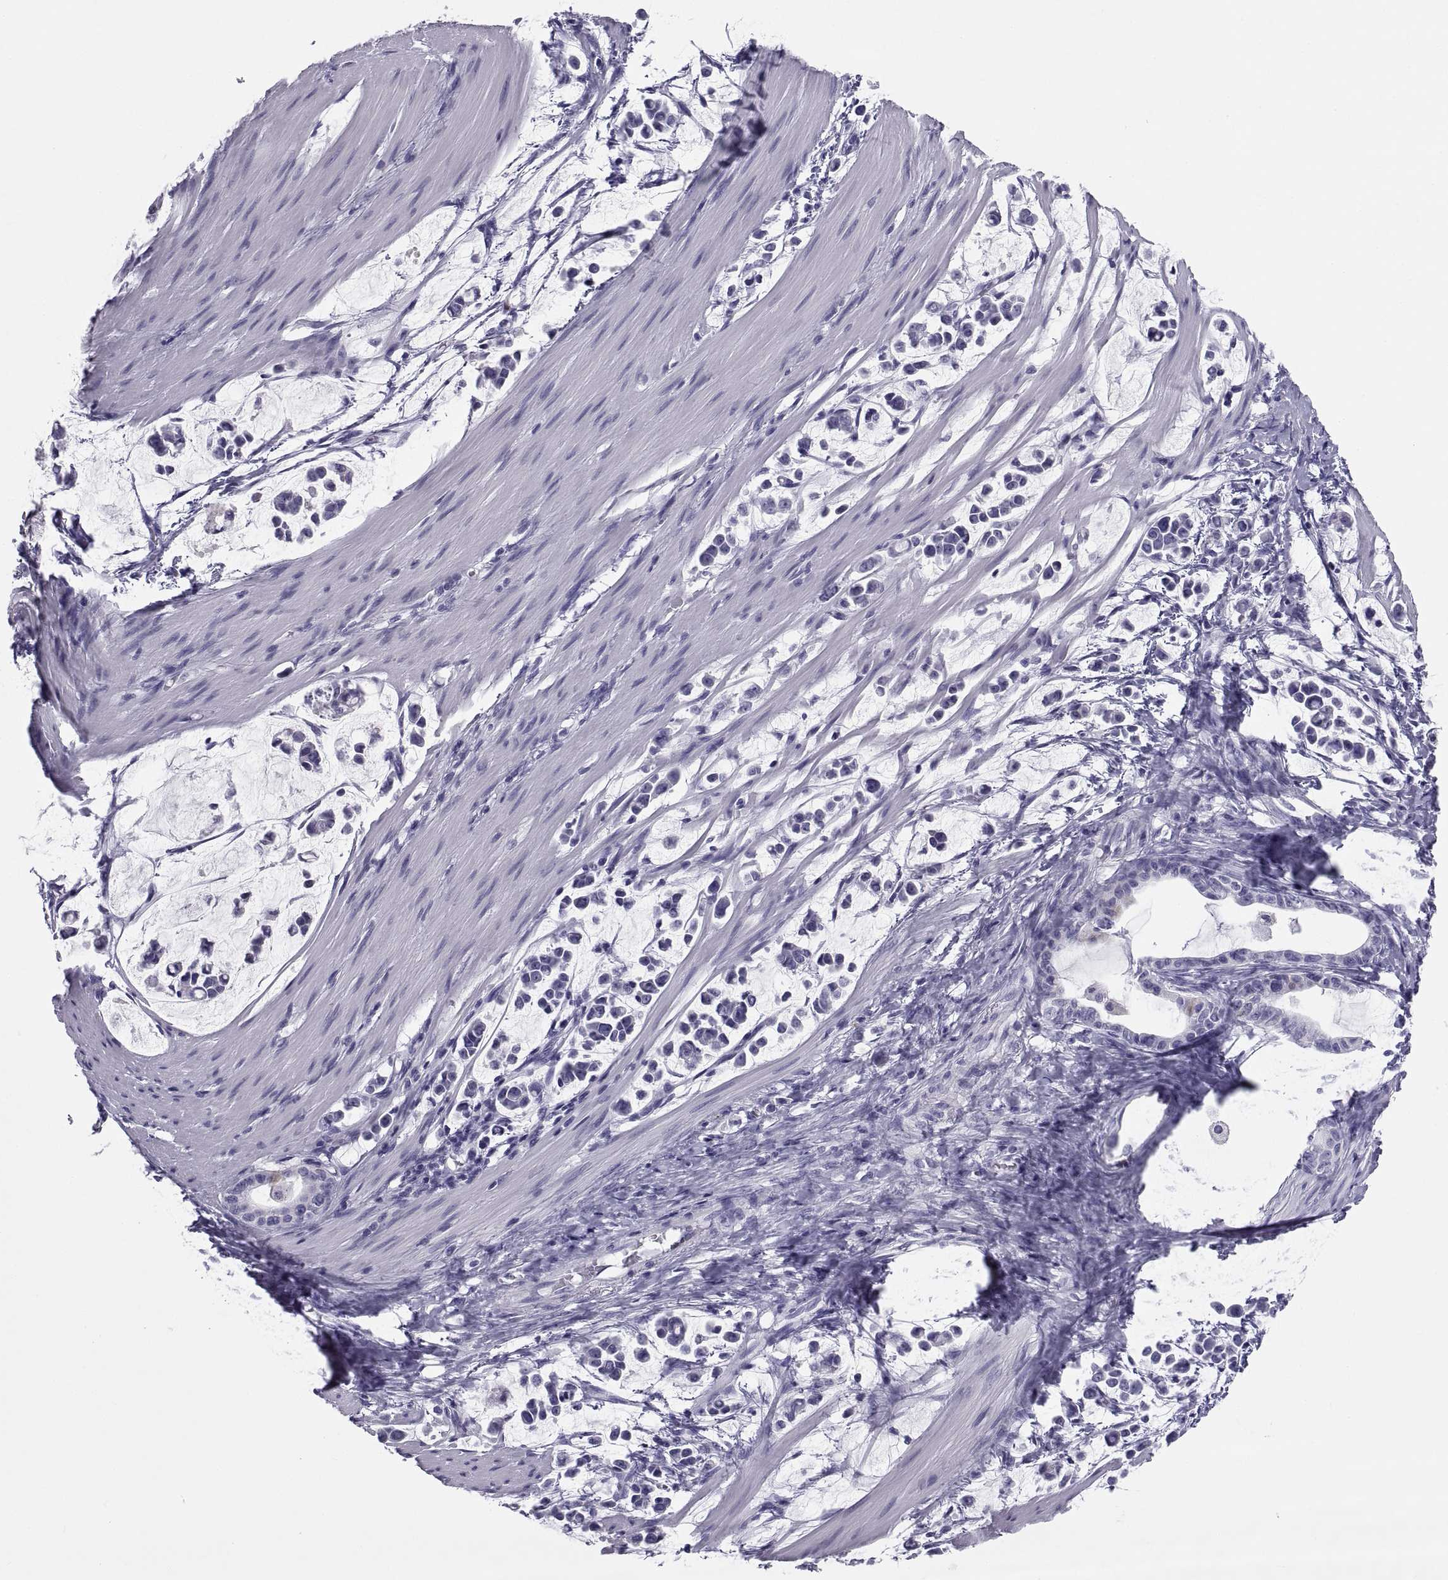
{"staining": {"intensity": "negative", "quantity": "none", "location": "none"}, "tissue": "stomach cancer", "cell_type": "Tumor cells", "image_type": "cancer", "snomed": [{"axis": "morphology", "description": "Adenocarcinoma, NOS"}, {"axis": "topography", "description": "Stomach"}], "caption": "Protein analysis of stomach adenocarcinoma demonstrates no significant positivity in tumor cells.", "gene": "NPTX2", "patient": {"sex": "male", "age": 82}}